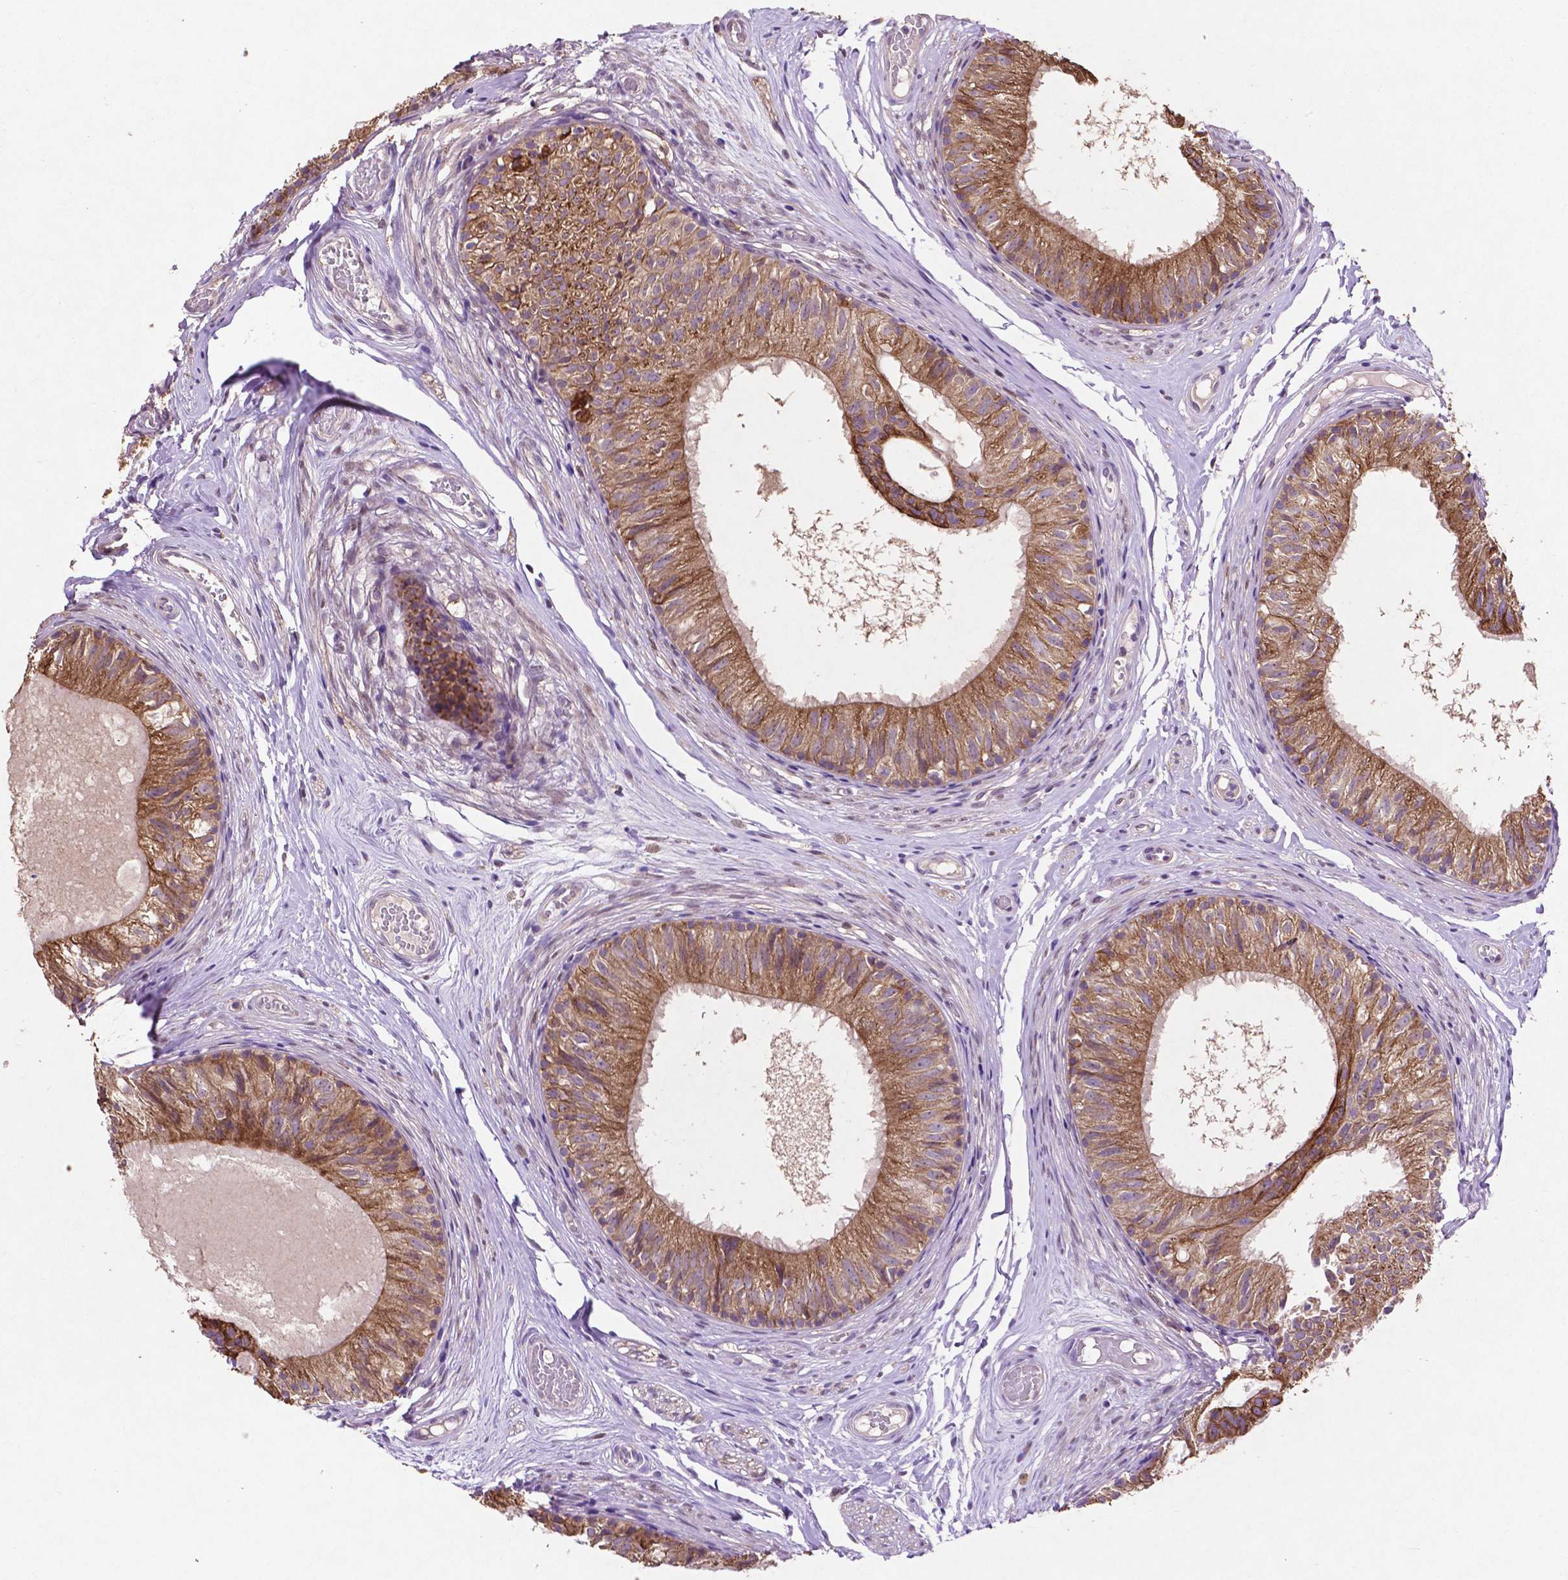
{"staining": {"intensity": "strong", "quantity": ">75%", "location": "cytoplasmic/membranous"}, "tissue": "epididymis", "cell_type": "Glandular cells", "image_type": "normal", "snomed": [{"axis": "morphology", "description": "Normal tissue, NOS"}, {"axis": "topography", "description": "Epididymis"}], "caption": "Immunohistochemical staining of benign human epididymis reveals strong cytoplasmic/membranous protein staining in approximately >75% of glandular cells.", "gene": "MBTPS1", "patient": {"sex": "male", "age": 29}}